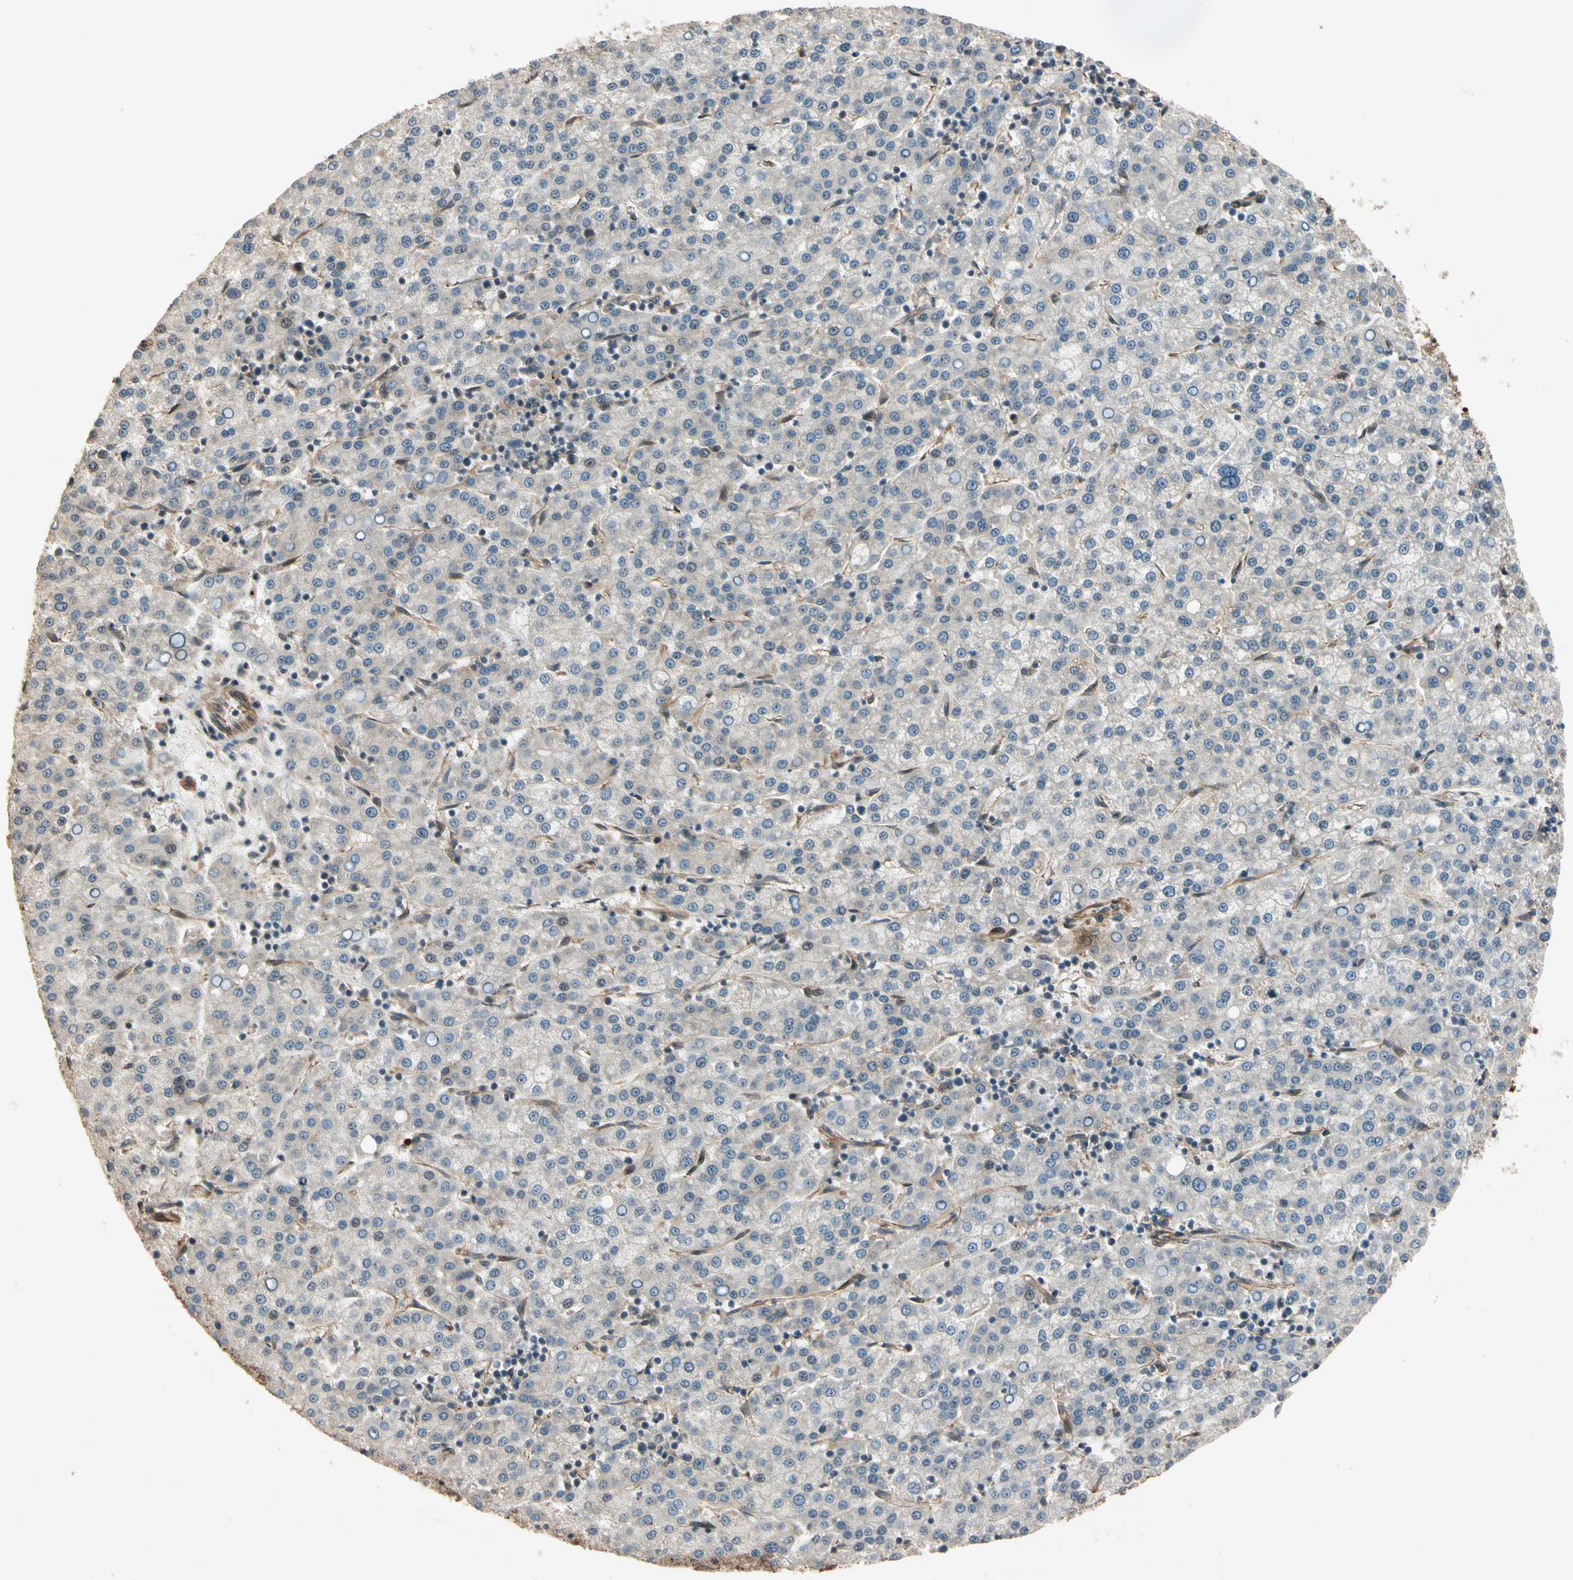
{"staining": {"intensity": "negative", "quantity": "none", "location": "none"}, "tissue": "liver cancer", "cell_type": "Tumor cells", "image_type": "cancer", "snomed": [{"axis": "morphology", "description": "Carcinoma, Hepatocellular, NOS"}, {"axis": "topography", "description": "Liver"}], "caption": "A photomicrograph of human liver cancer (hepatocellular carcinoma) is negative for staining in tumor cells.", "gene": "ROCK2", "patient": {"sex": "female", "age": 58}}